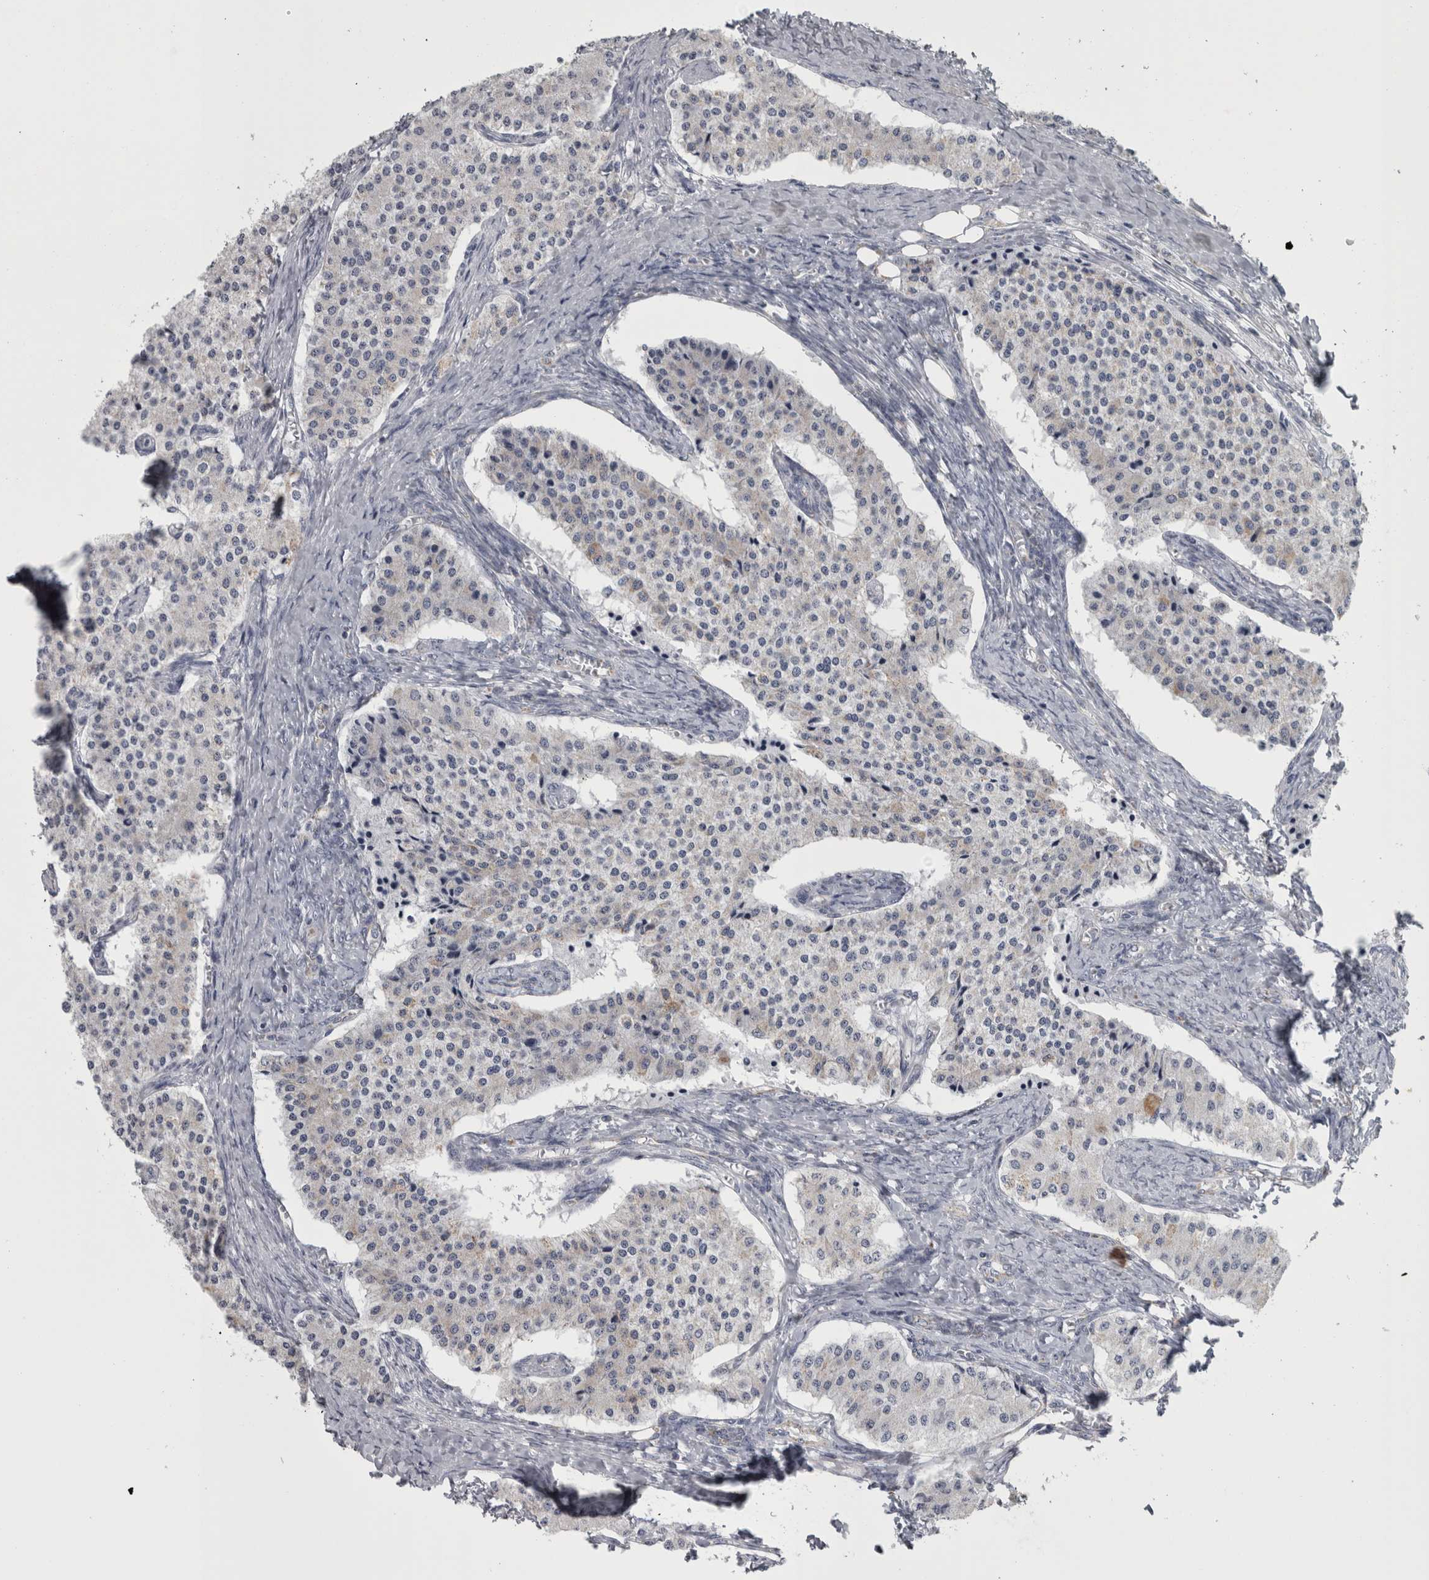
{"staining": {"intensity": "negative", "quantity": "none", "location": "none"}, "tissue": "carcinoid", "cell_type": "Tumor cells", "image_type": "cancer", "snomed": [{"axis": "morphology", "description": "Carcinoid, malignant, NOS"}, {"axis": "topography", "description": "Colon"}], "caption": "Tumor cells show no significant expression in carcinoid.", "gene": "DBT", "patient": {"sex": "female", "age": 52}}